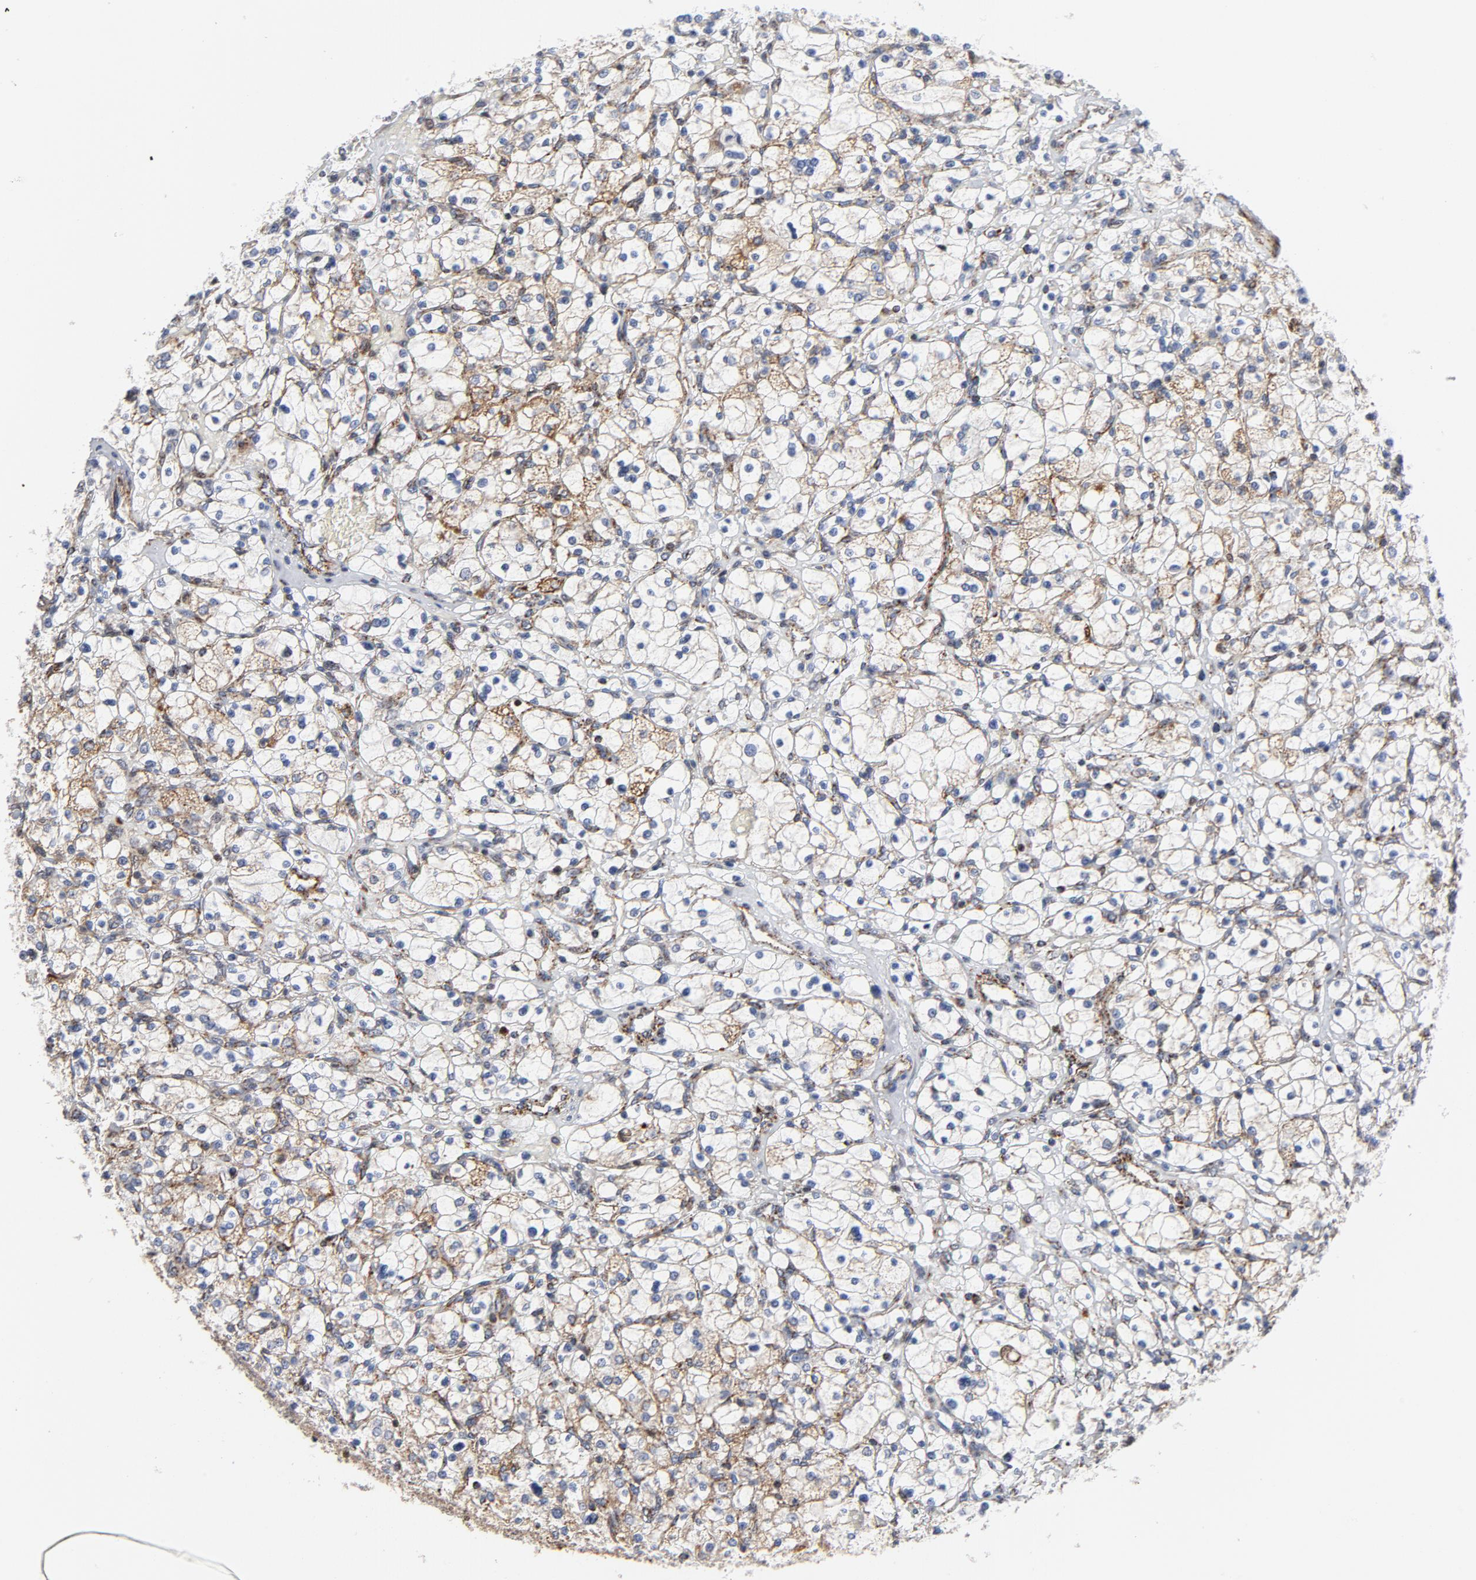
{"staining": {"intensity": "moderate", "quantity": "25%-75%", "location": "cytoplasmic/membranous"}, "tissue": "renal cancer", "cell_type": "Tumor cells", "image_type": "cancer", "snomed": [{"axis": "morphology", "description": "Adenocarcinoma, NOS"}, {"axis": "topography", "description": "Kidney"}], "caption": "Tumor cells demonstrate medium levels of moderate cytoplasmic/membranous staining in approximately 25%-75% of cells in human adenocarcinoma (renal).", "gene": "CYCS", "patient": {"sex": "female", "age": 83}}